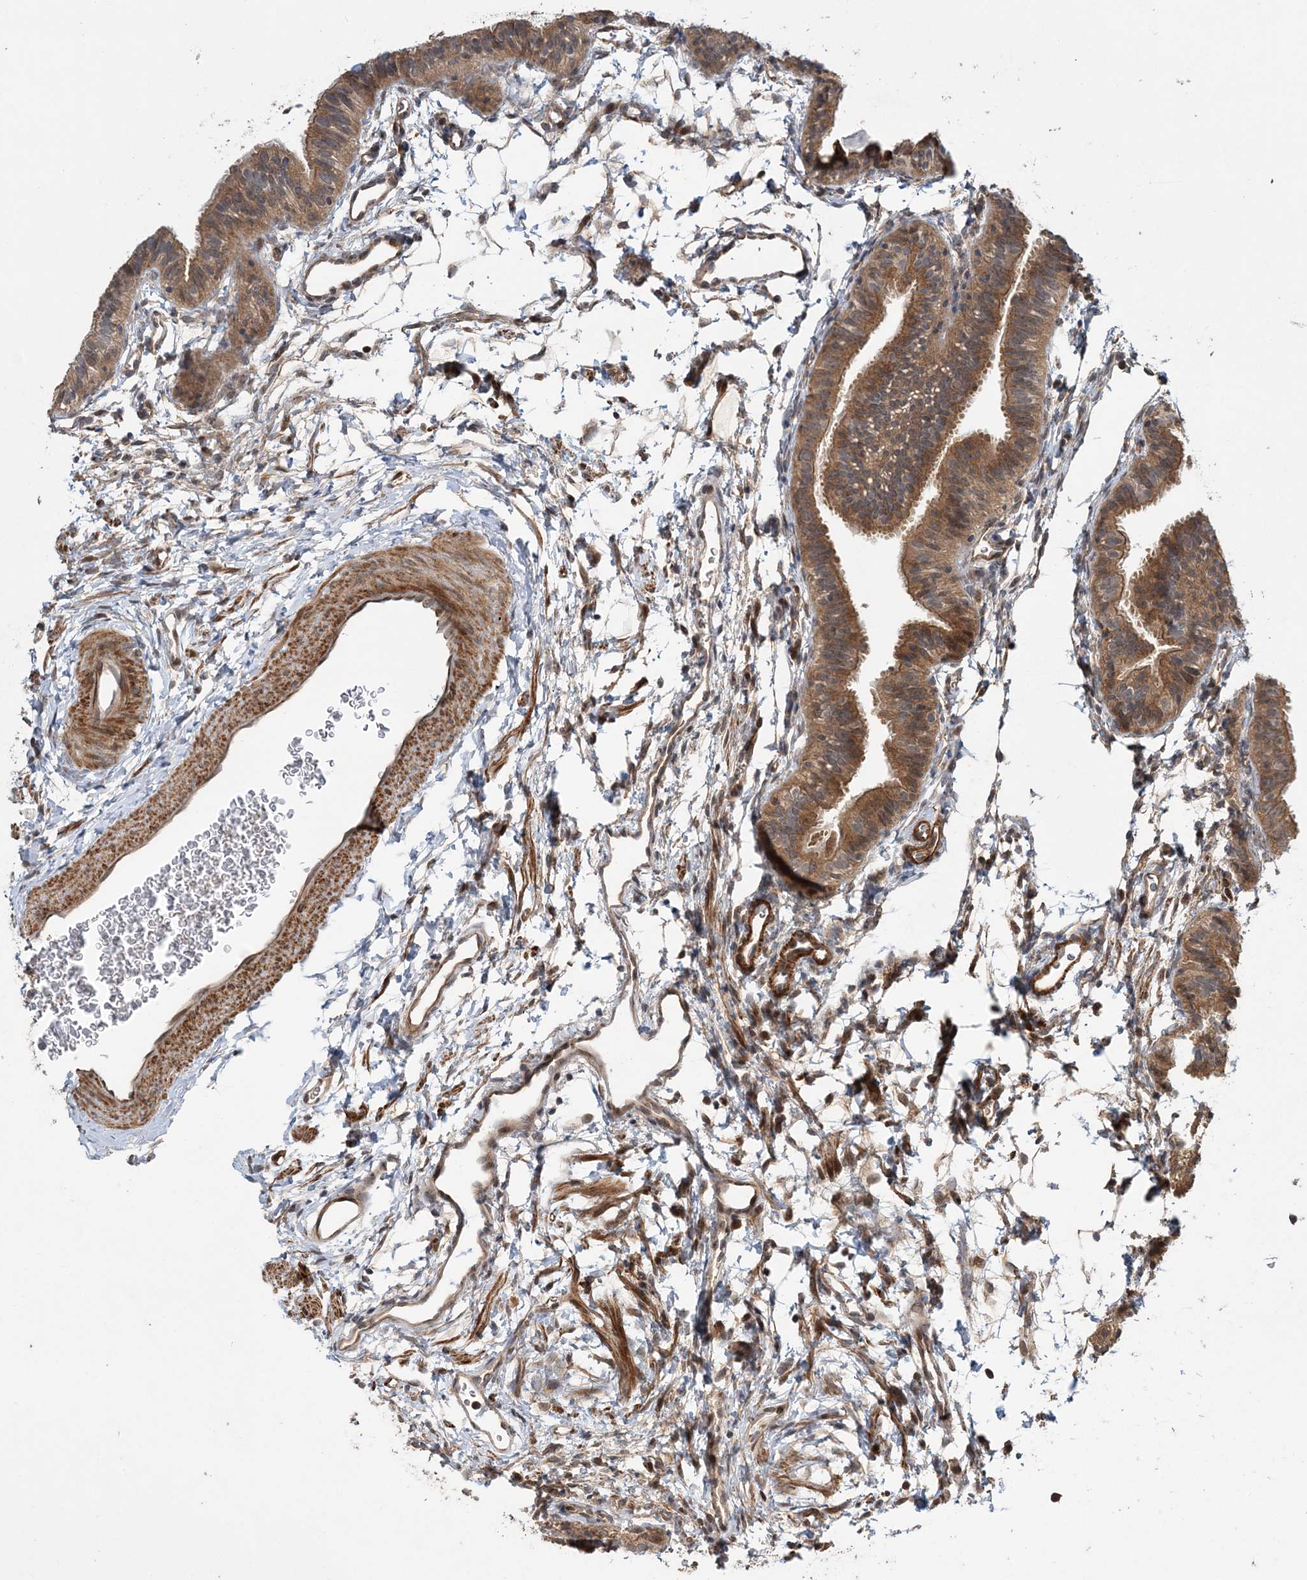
{"staining": {"intensity": "moderate", "quantity": ">75%", "location": "cytoplasmic/membranous"}, "tissue": "fallopian tube", "cell_type": "Glandular cells", "image_type": "normal", "snomed": [{"axis": "morphology", "description": "Normal tissue, NOS"}, {"axis": "topography", "description": "Fallopian tube"}], "caption": "High-power microscopy captured an immunohistochemistry image of normal fallopian tube, revealing moderate cytoplasmic/membranous positivity in approximately >75% of glandular cells.", "gene": "UBTD2", "patient": {"sex": "female", "age": 35}}